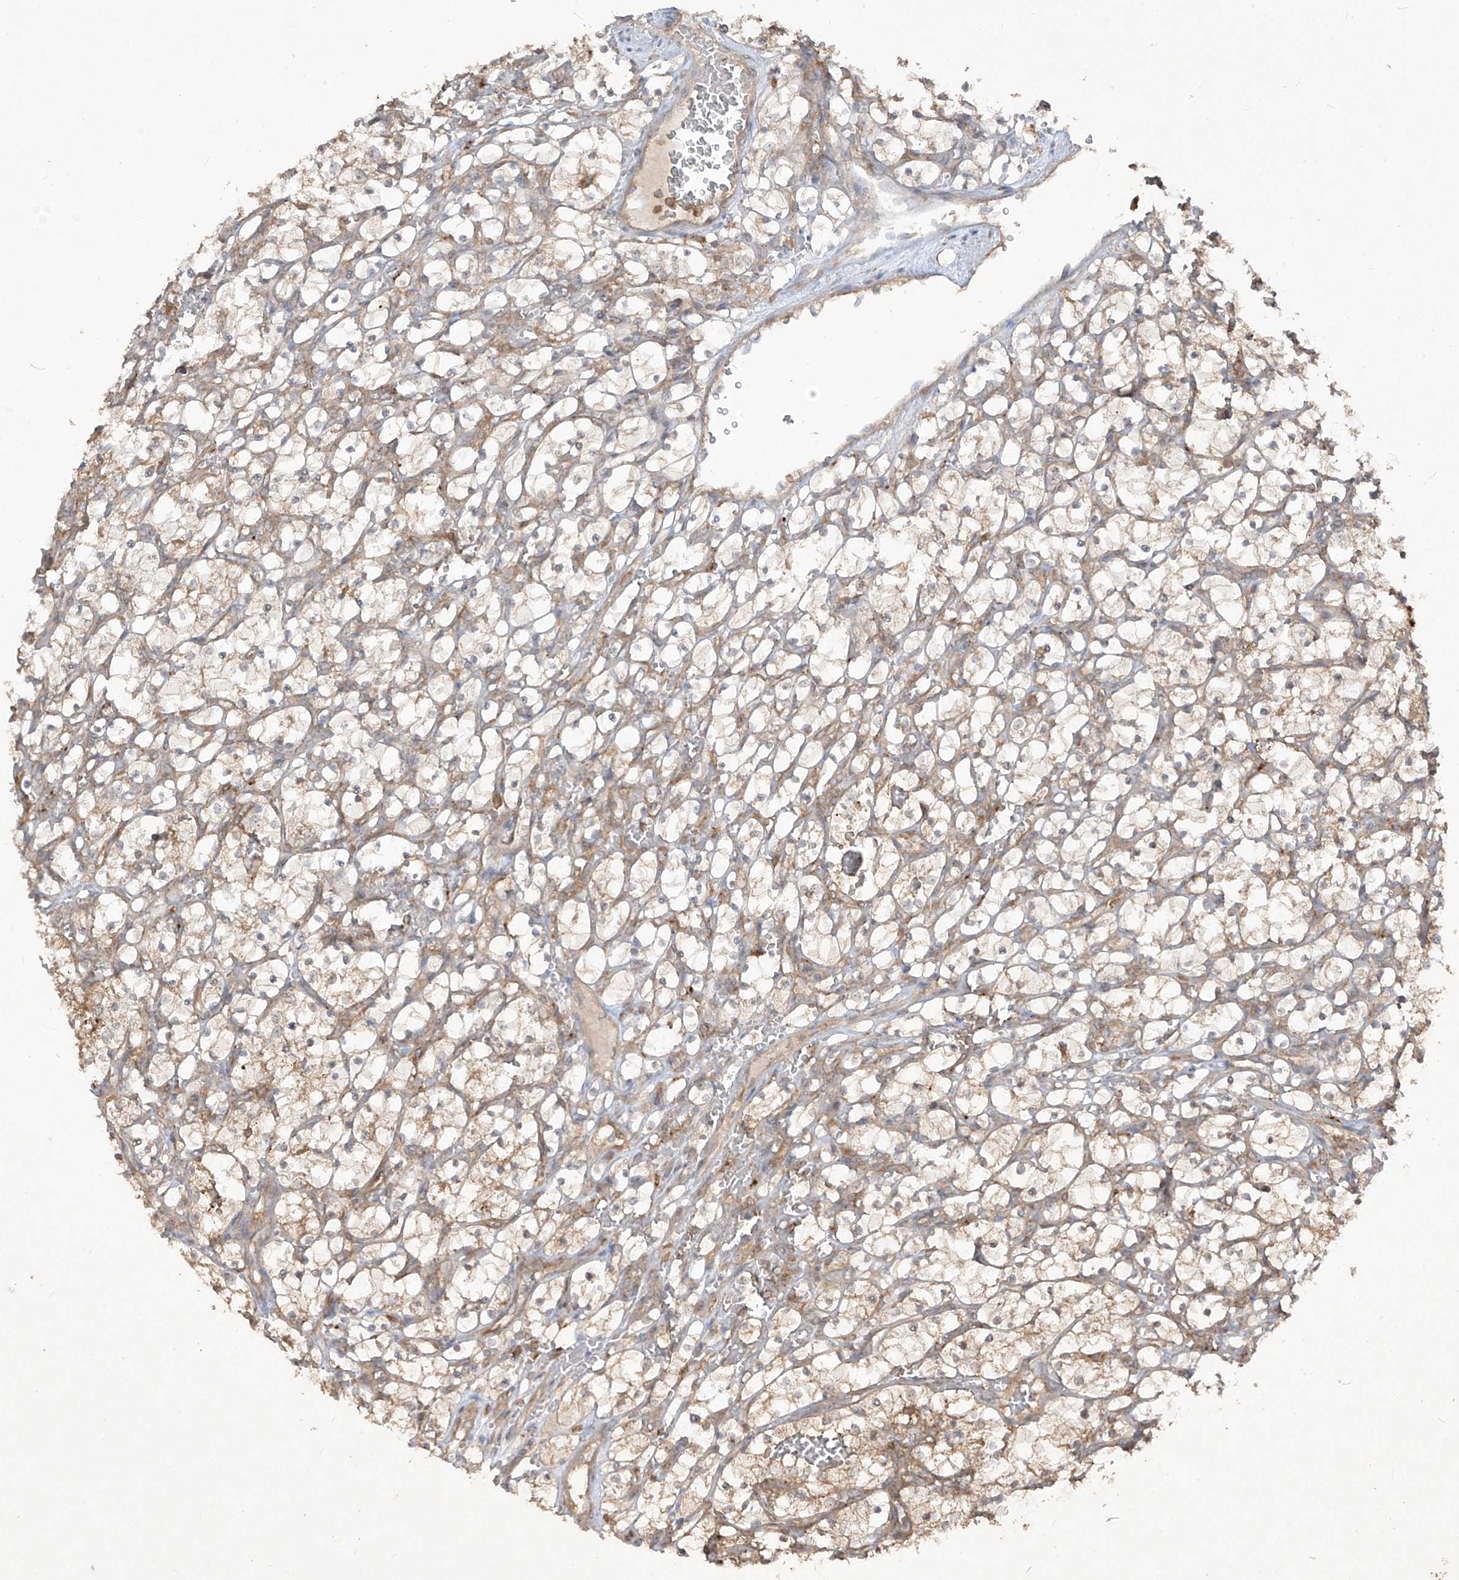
{"staining": {"intensity": "moderate", "quantity": "25%-75%", "location": "cytoplasmic/membranous"}, "tissue": "renal cancer", "cell_type": "Tumor cells", "image_type": "cancer", "snomed": [{"axis": "morphology", "description": "Adenocarcinoma, NOS"}, {"axis": "topography", "description": "Kidney"}], "caption": "Immunohistochemistry (IHC) histopathology image of neoplastic tissue: renal adenocarcinoma stained using immunohistochemistry (IHC) exhibits medium levels of moderate protein expression localized specifically in the cytoplasmic/membranous of tumor cells, appearing as a cytoplasmic/membranous brown color.", "gene": "LDAH", "patient": {"sex": "female", "age": 69}}